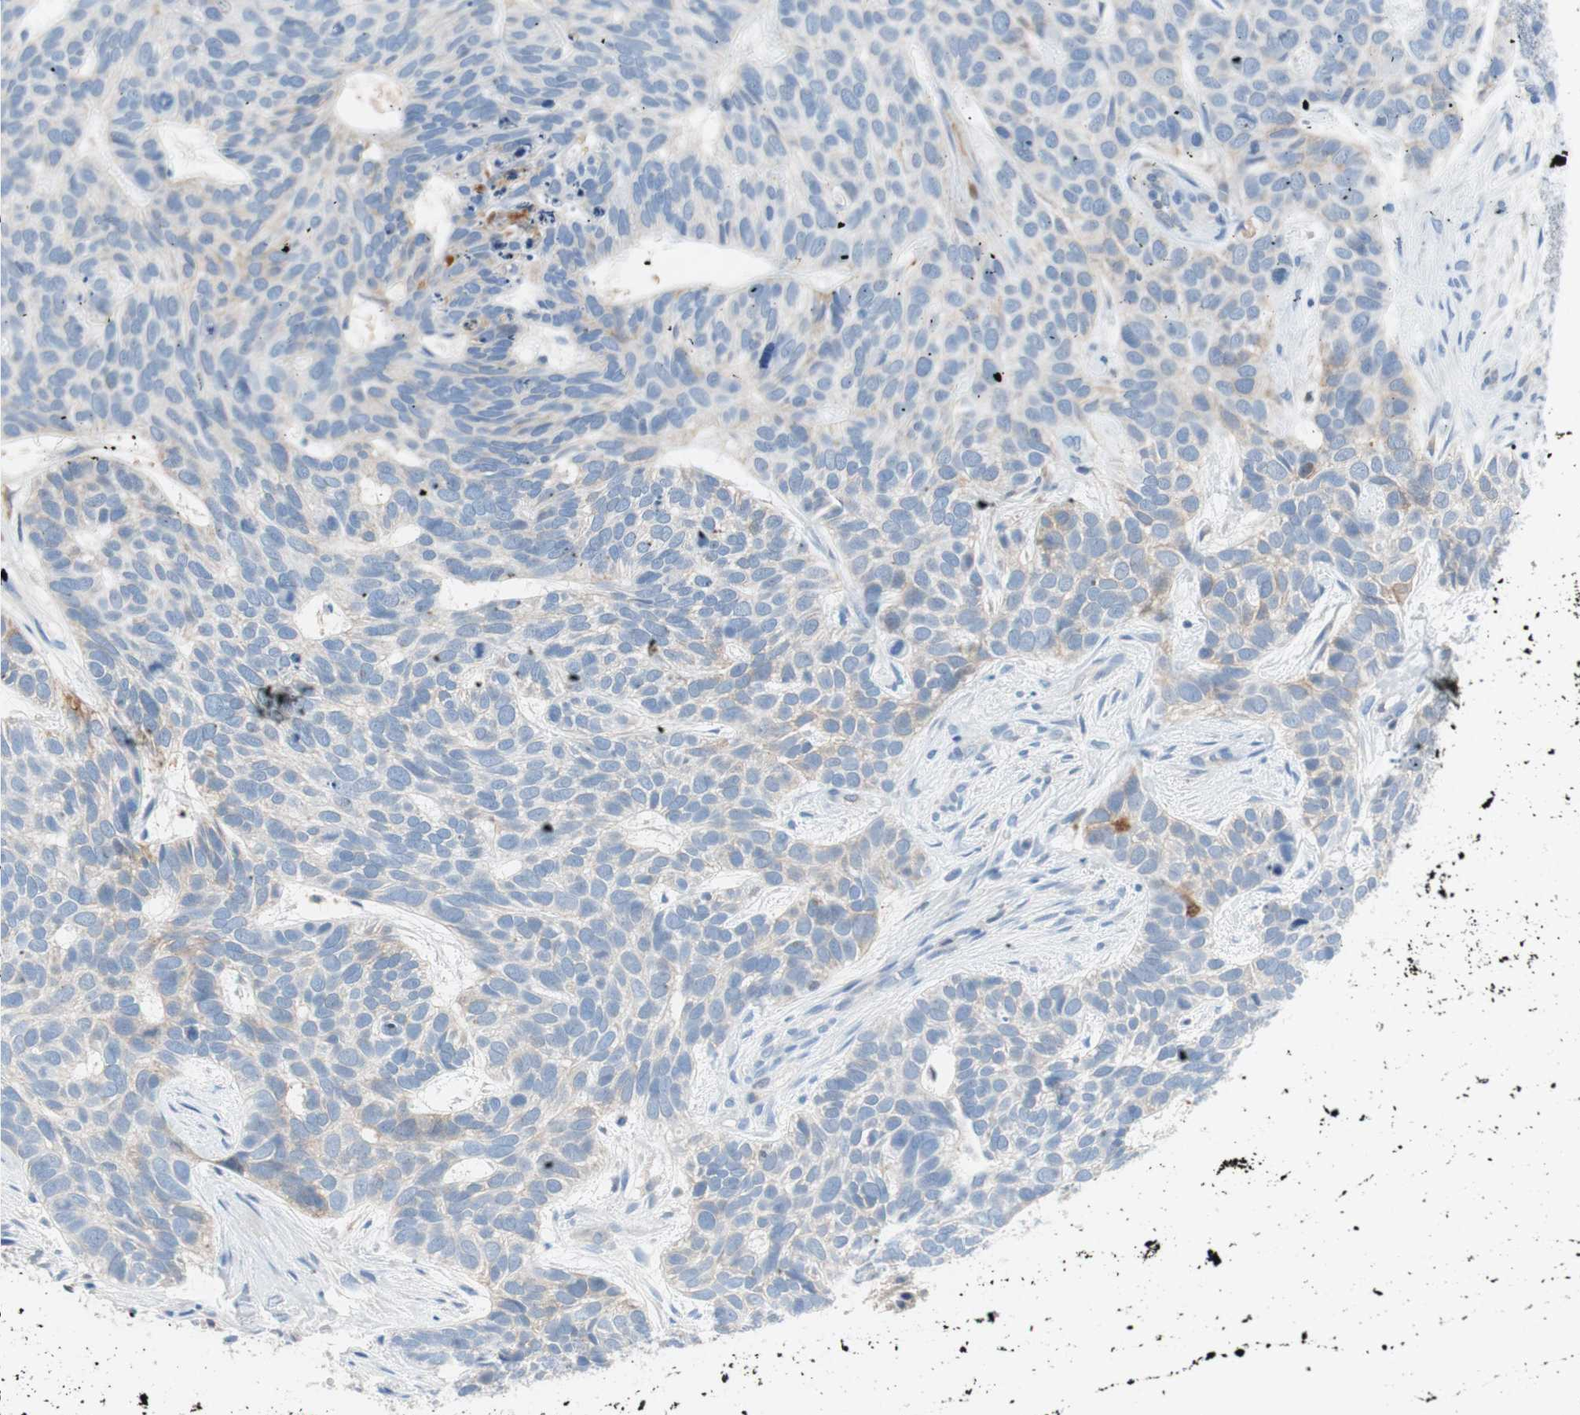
{"staining": {"intensity": "negative", "quantity": "none", "location": "none"}, "tissue": "skin cancer", "cell_type": "Tumor cells", "image_type": "cancer", "snomed": [{"axis": "morphology", "description": "Basal cell carcinoma"}, {"axis": "topography", "description": "Skin"}], "caption": "The immunohistochemistry (IHC) image has no significant positivity in tumor cells of basal cell carcinoma (skin) tissue.", "gene": "RBP4", "patient": {"sex": "male", "age": 87}}